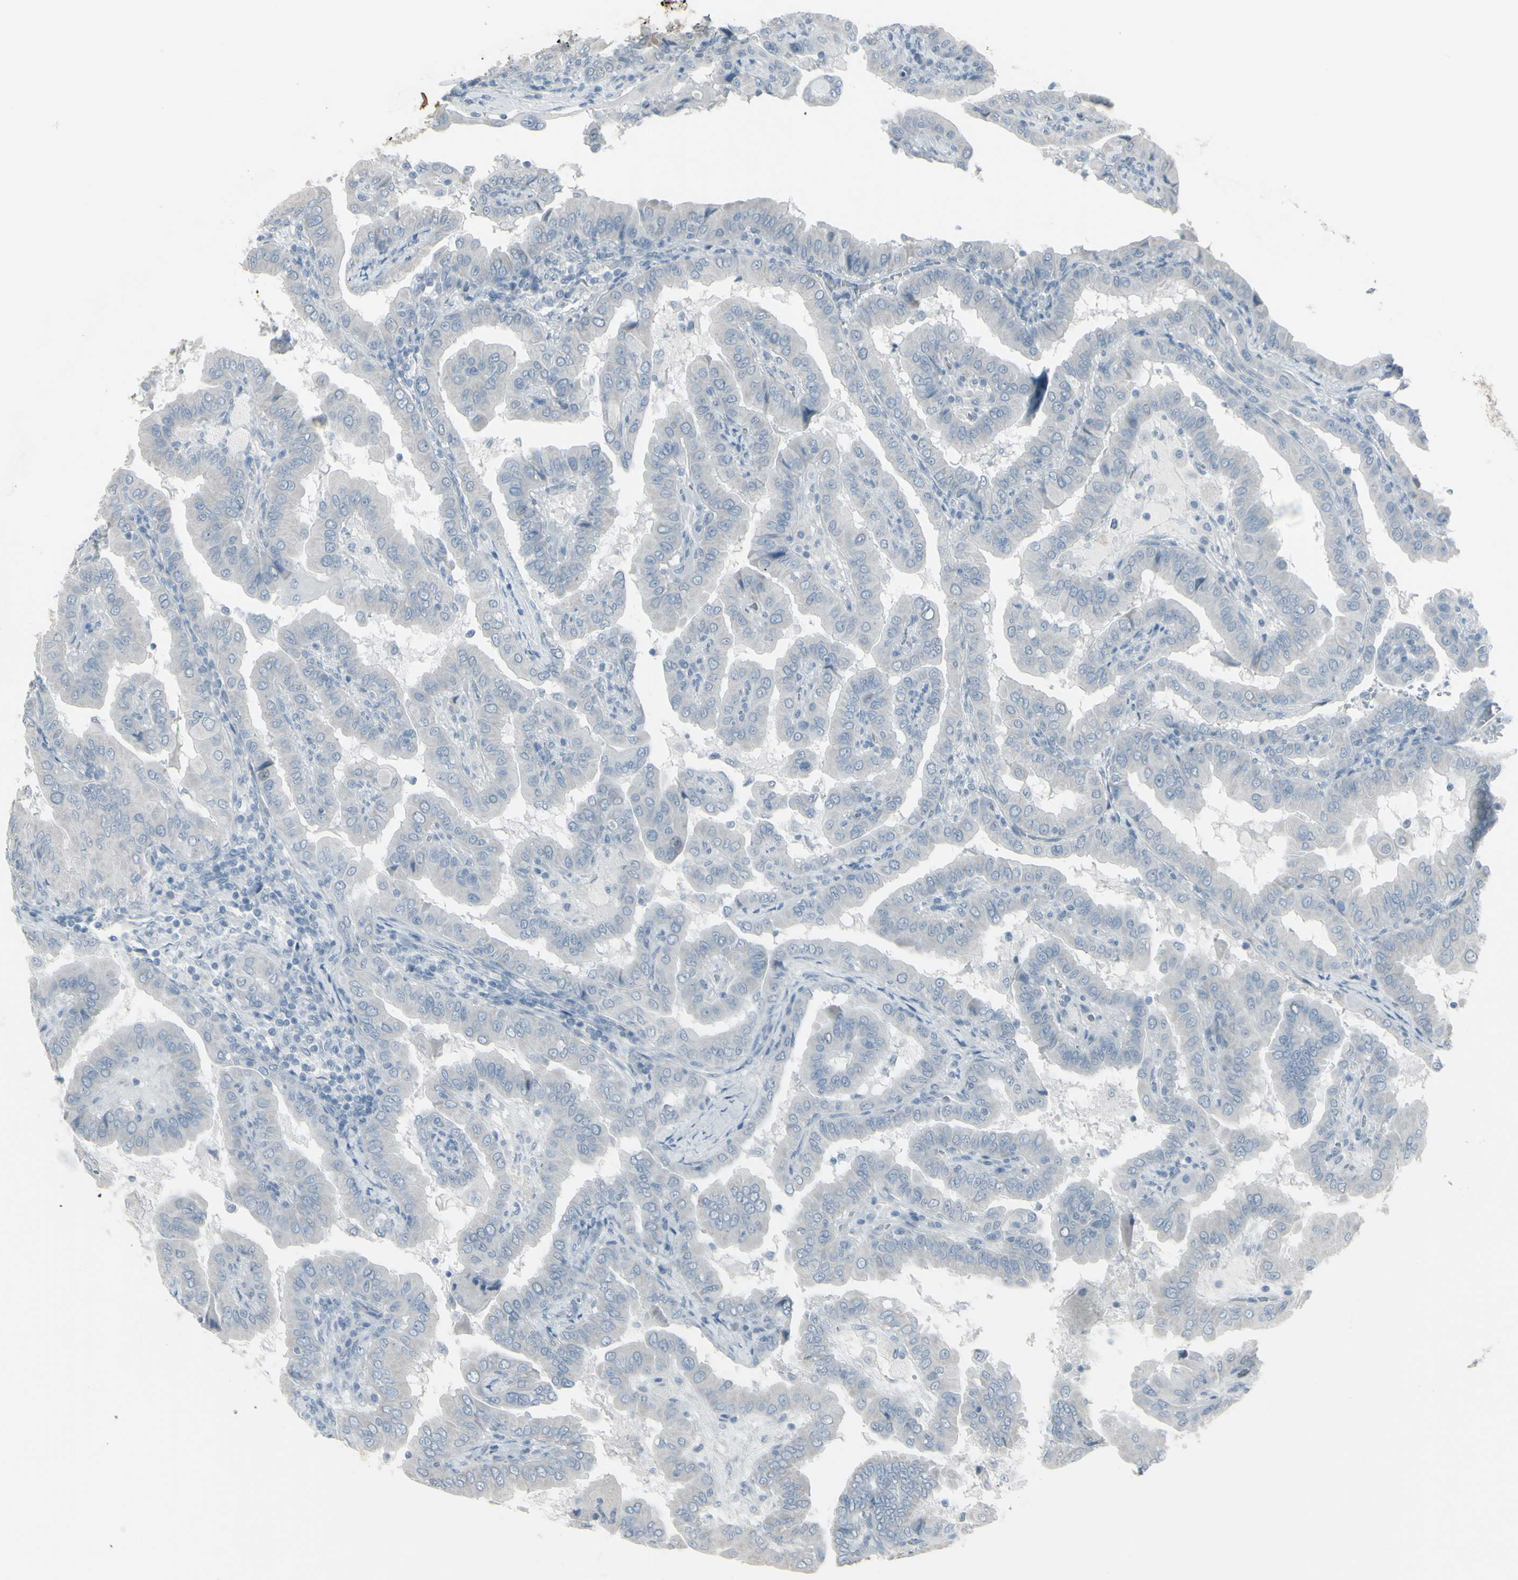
{"staining": {"intensity": "negative", "quantity": "none", "location": "none"}, "tissue": "thyroid cancer", "cell_type": "Tumor cells", "image_type": "cancer", "snomed": [{"axis": "morphology", "description": "Papillary adenocarcinoma, NOS"}, {"axis": "topography", "description": "Thyroid gland"}], "caption": "Immunohistochemistry of thyroid papillary adenocarcinoma exhibits no staining in tumor cells.", "gene": "RAB3A", "patient": {"sex": "male", "age": 33}}